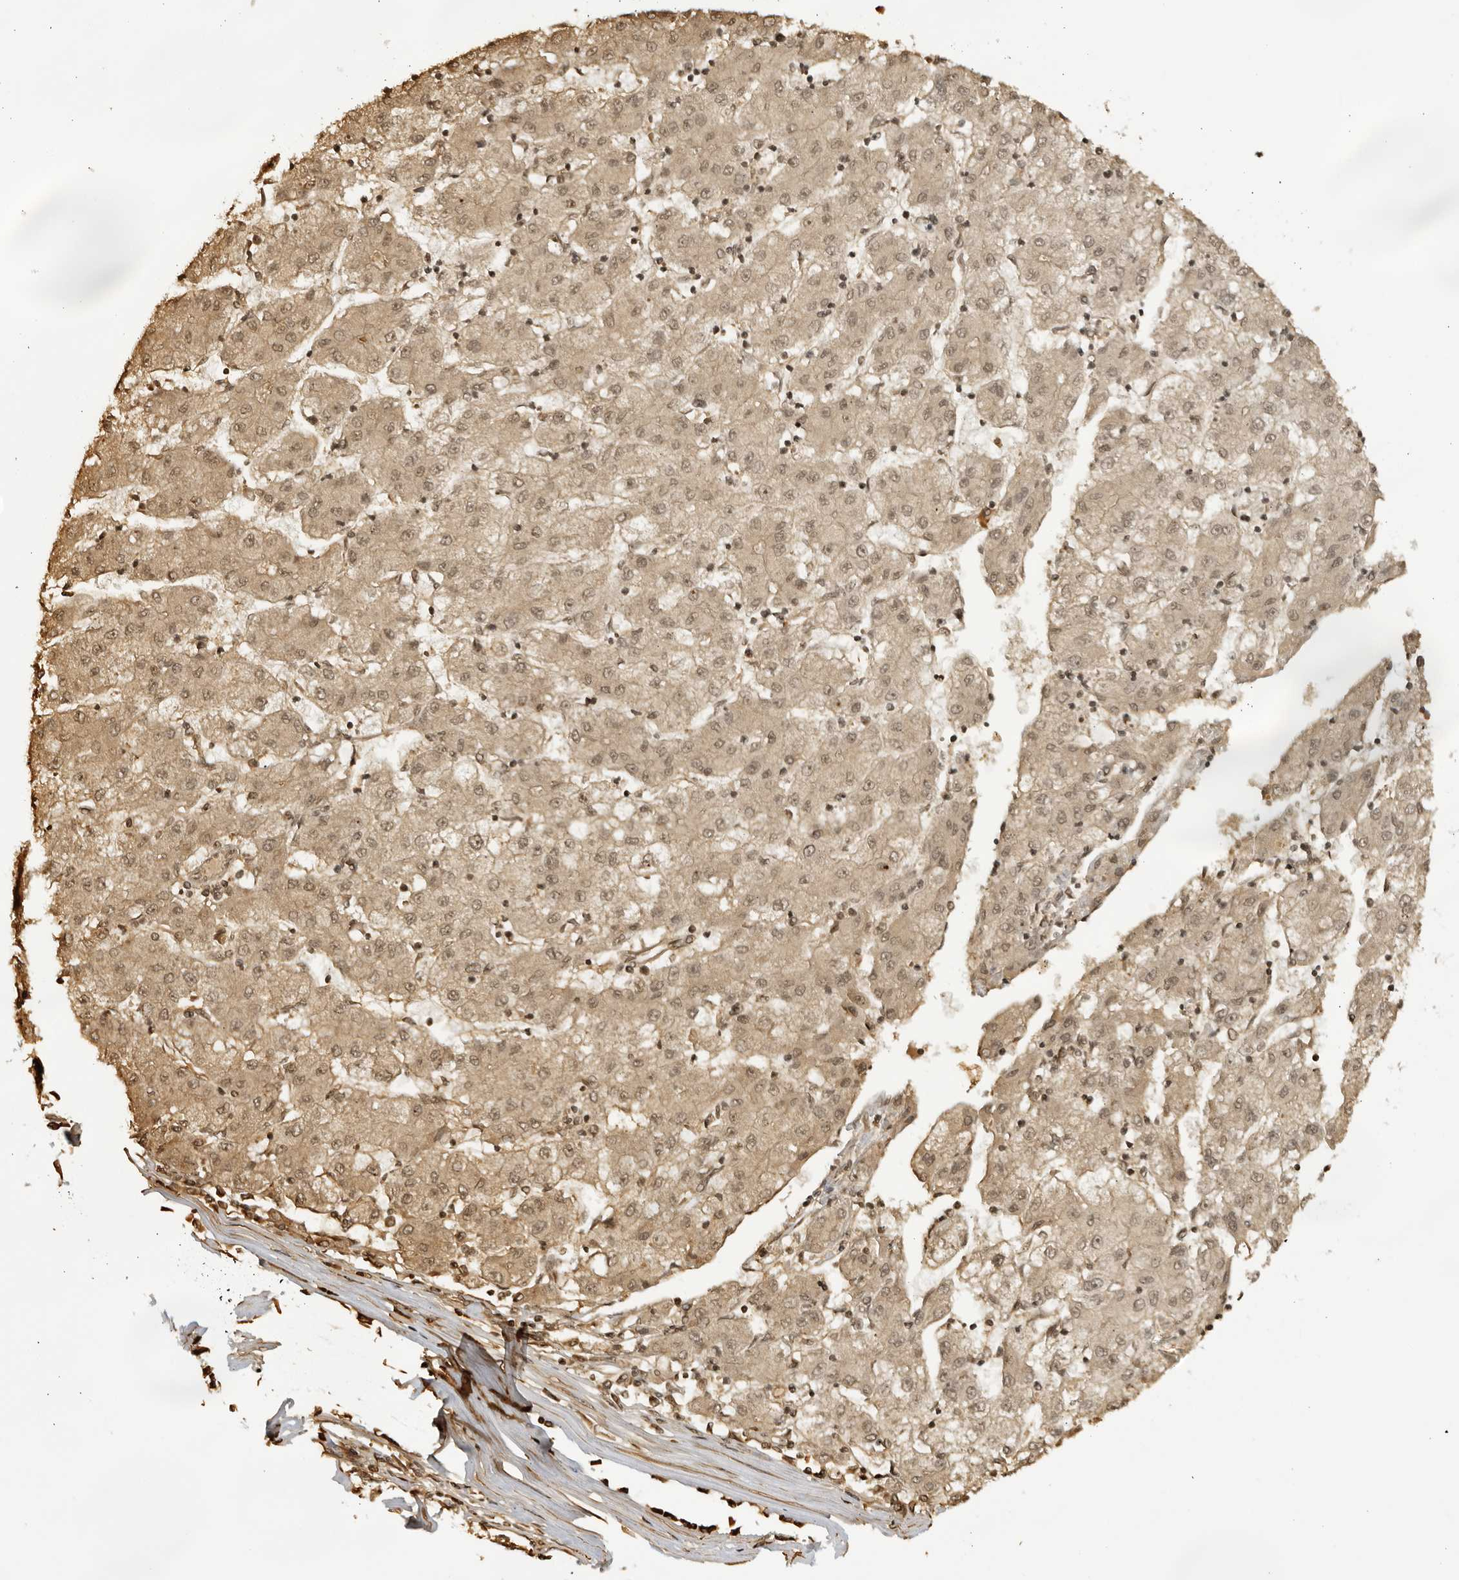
{"staining": {"intensity": "weak", "quantity": ">75%", "location": "cytoplasmic/membranous,nuclear"}, "tissue": "liver cancer", "cell_type": "Tumor cells", "image_type": "cancer", "snomed": [{"axis": "morphology", "description": "Carcinoma, Hepatocellular, NOS"}, {"axis": "topography", "description": "Liver"}], "caption": "DAB immunohistochemical staining of human liver cancer displays weak cytoplasmic/membranous and nuclear protein staining in approximately >75% of tumor cells.", "gene": "RASGEF1C", "patient": {"sex": "male", "age": 72}}